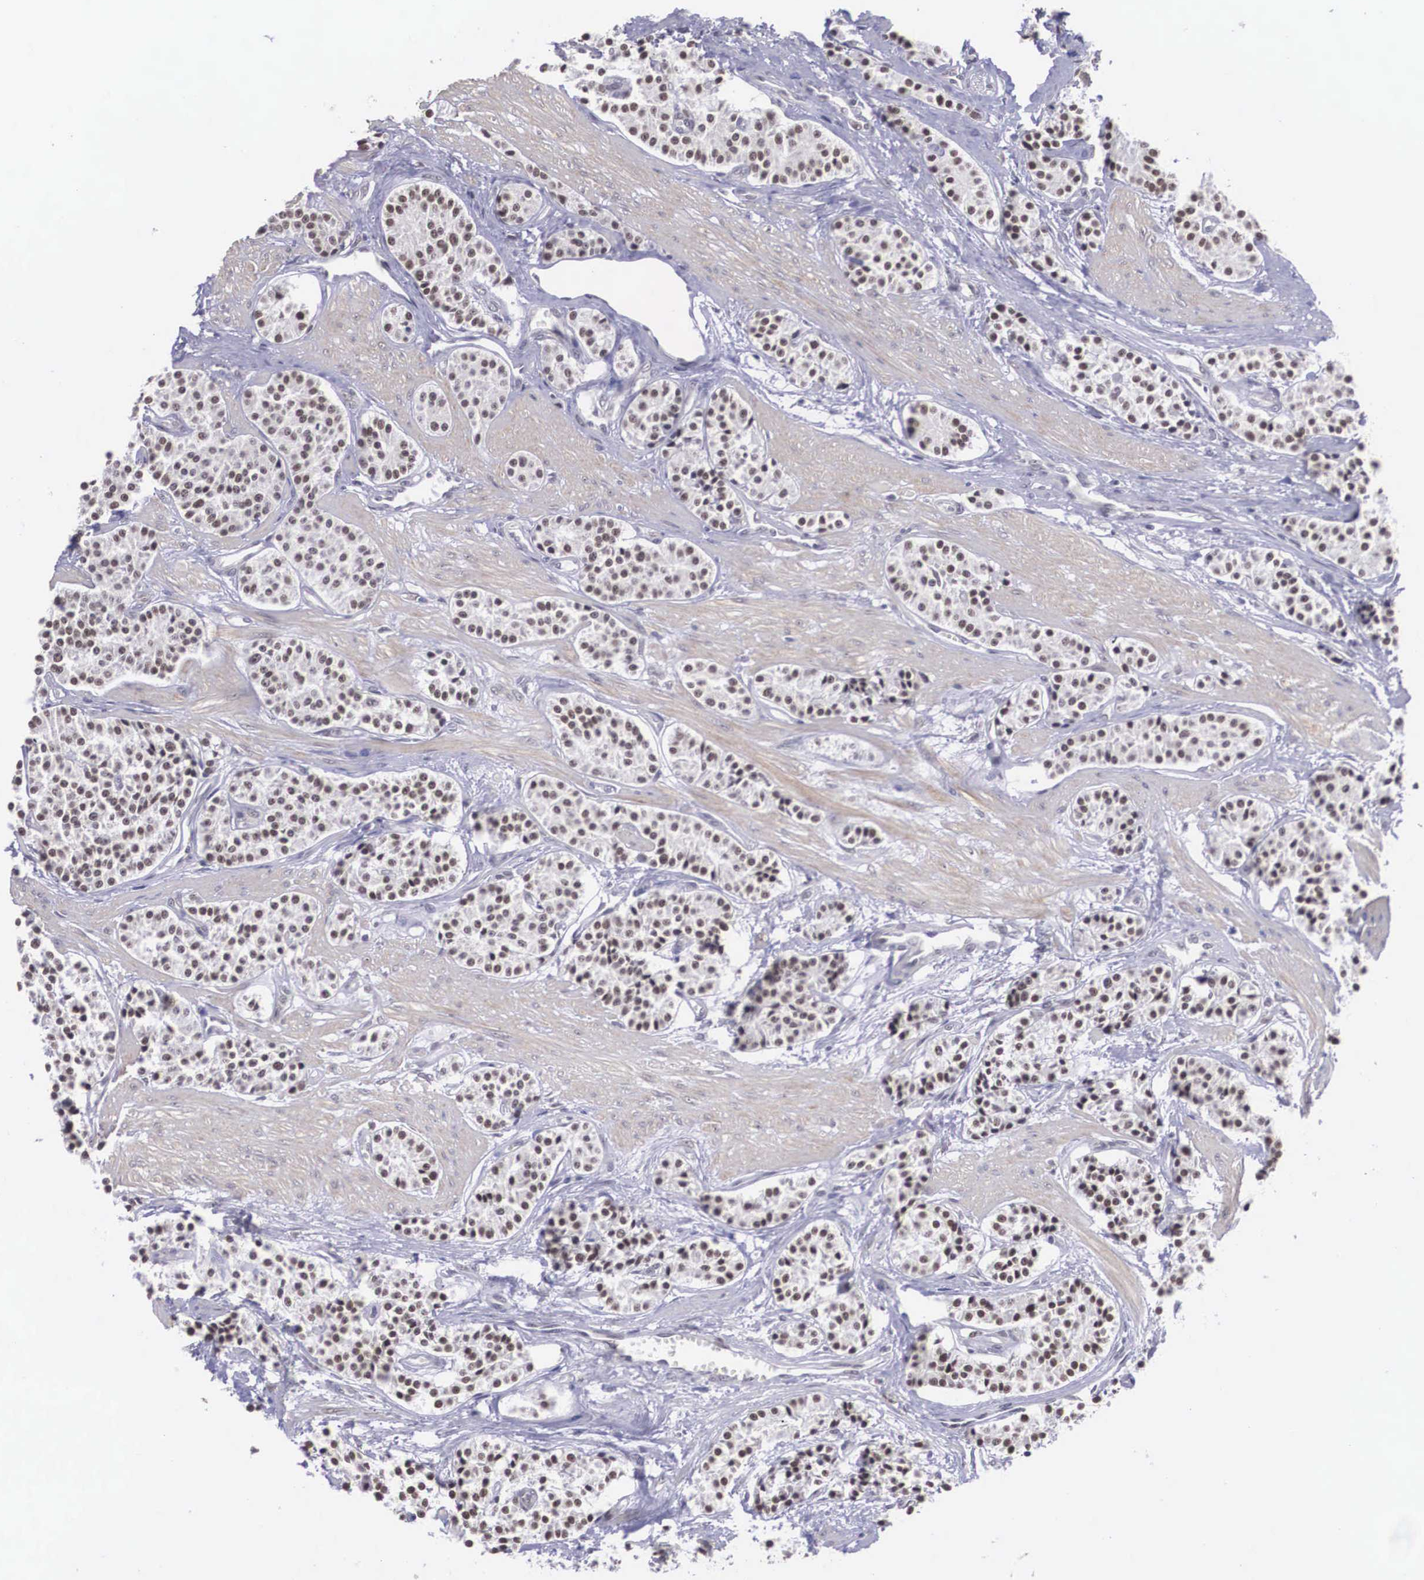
{"staining": {"intensity": "weak", "quantity": ">75%", "location": "nuclear"}, "tissue": "carcinoid", "cell_type": "Tumor cells", "image_type": "cancer", "snomed": [{"axis": "morphology", "description": "Carcinoid, malignant, NOS"}, {"axis": "topography", "description": "Stomach"}], "caption": "Malignant carcinoid stained for a protein (brown) reveals weak nuclear positive expression in about >75% of tumor cells.", "gene": "ZNF275", "patient": {"sex": "female", "age": 76}}